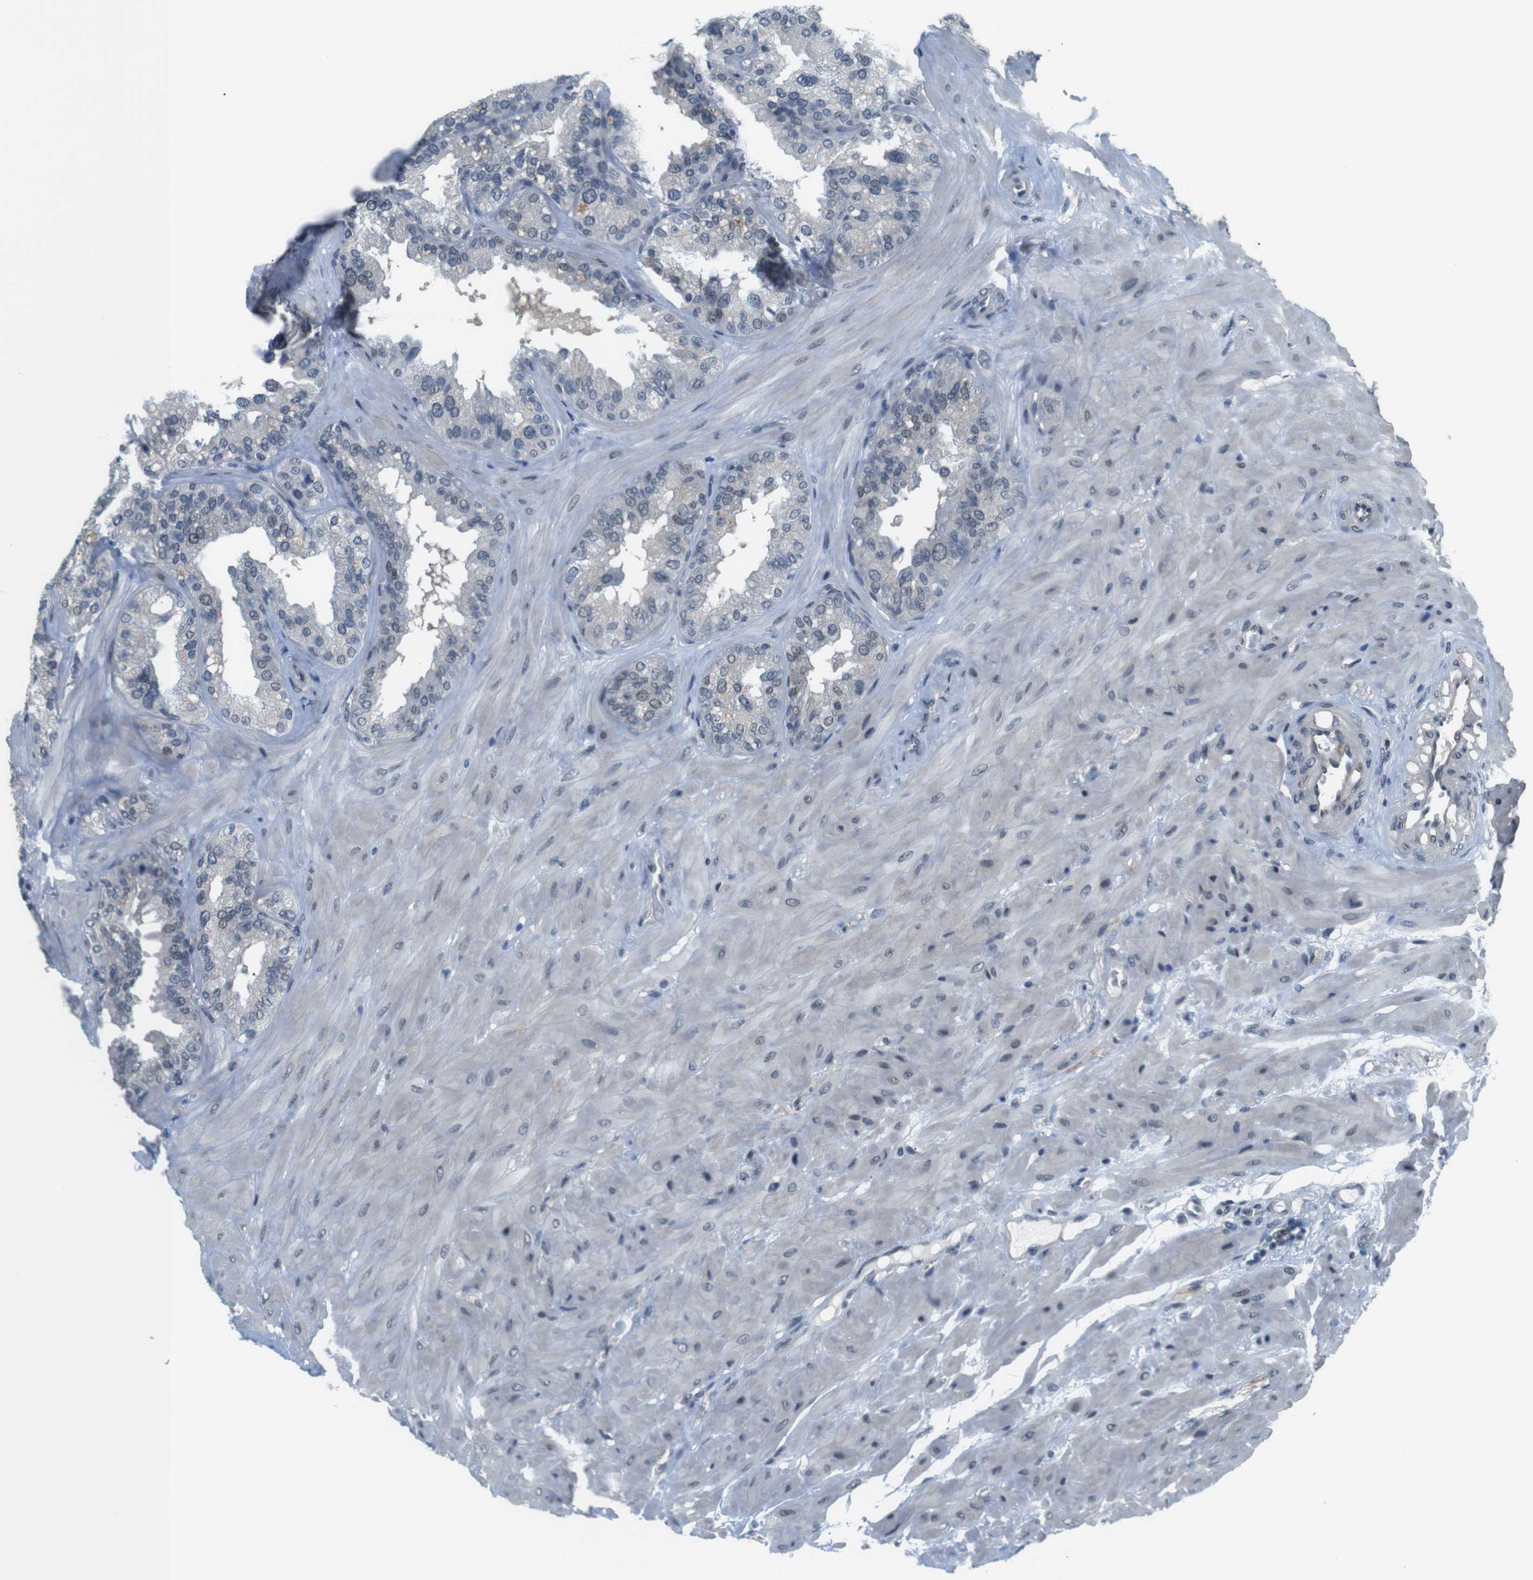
{"staining": {"intensity": "negative", "quantity": "none", "location": "none"}, "tissue": "seminal vesicle", "cell_type": "Glandular cells", "image_type": "normal", "snomed": [{"axis": "morphology", "description": "Normal tissue, NOS"}, {"axis": "topography", "description": "Prostate"}, {"axis": "topography", "description": "Seminal veicle"}], "caption": "An IHC micrograph of benign seminal vesicle is shown. There is no staining in glandular cells of seminal vesicle. The staining was performed using DAB to visualize the protein expression in brown, while the nuclei were stained in blue with hematoxylin (Magnification: 20x).", "gene": "SMCO2", "patient": {"sex": "male", "age": 51}}